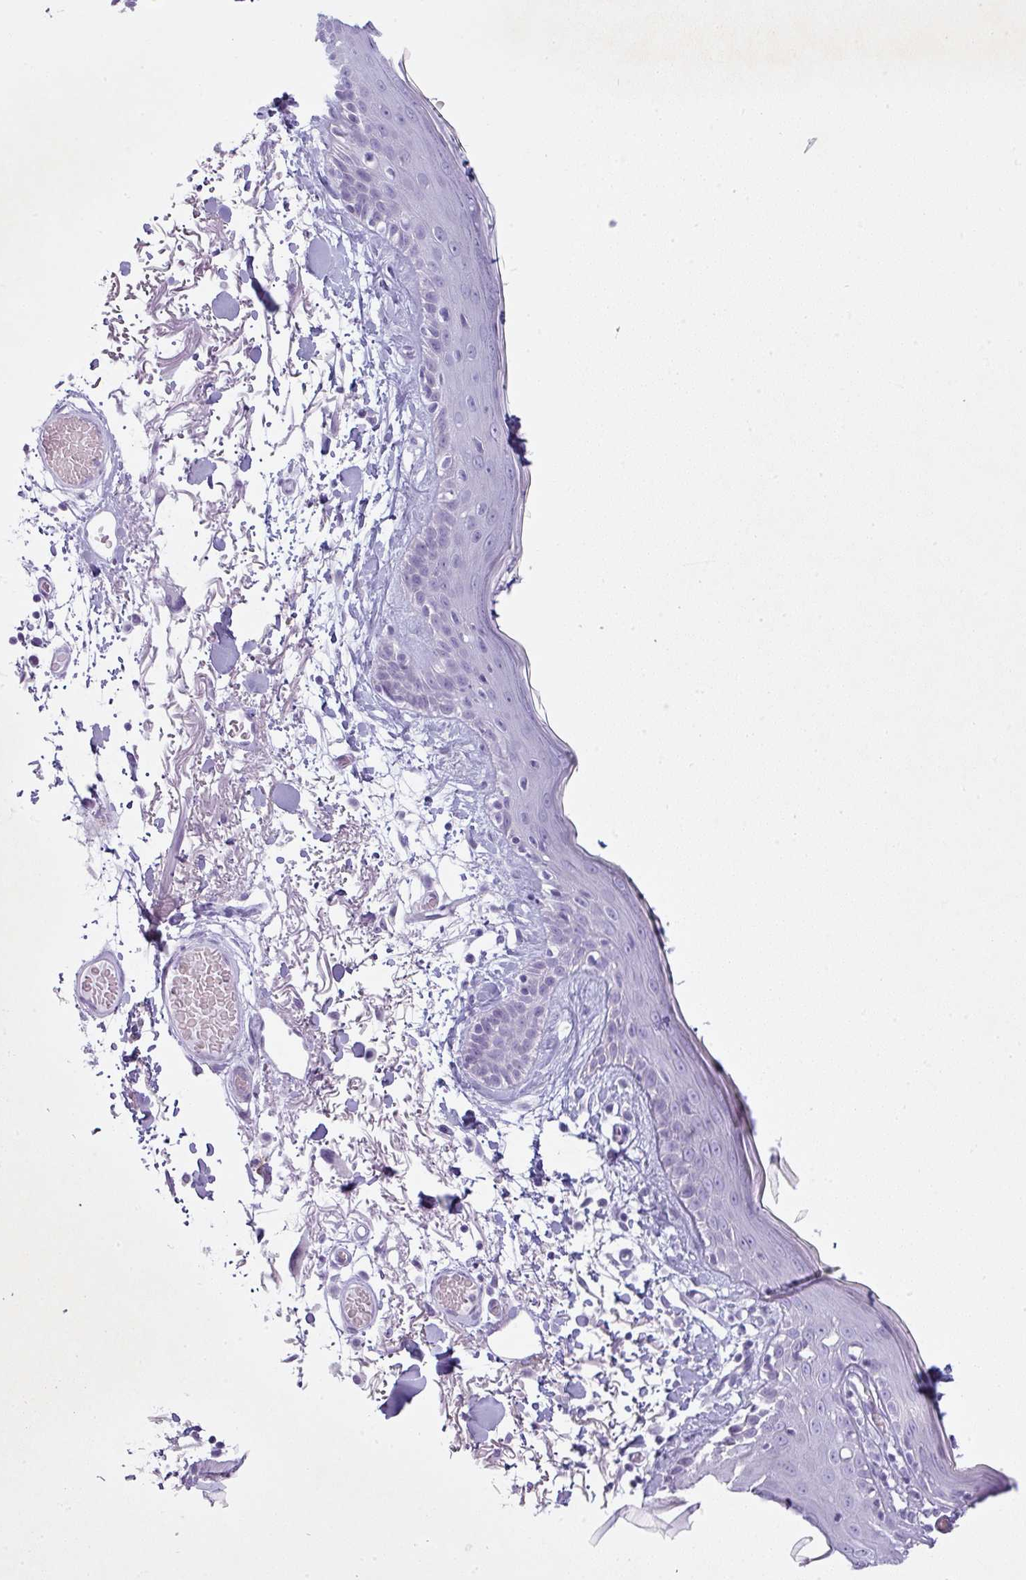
{"staining": {"intensity": "negative", "quantity": "none", "location": "none"}, "tissue": "skin", "cell_type": "Fibroblasts", "image_type": "normal", "snomed": [{"axis": "morphology", "description": "Normal tissue, NOS"}, {"axis": "topography", "description": "Skin"}], "caption": "Fibroblasts show no significant expression in benign skin. (DAB IHC with hematoxylin counter stain).", "gene": "PGA3", "patient": {"sex": "male", "age": 79}}